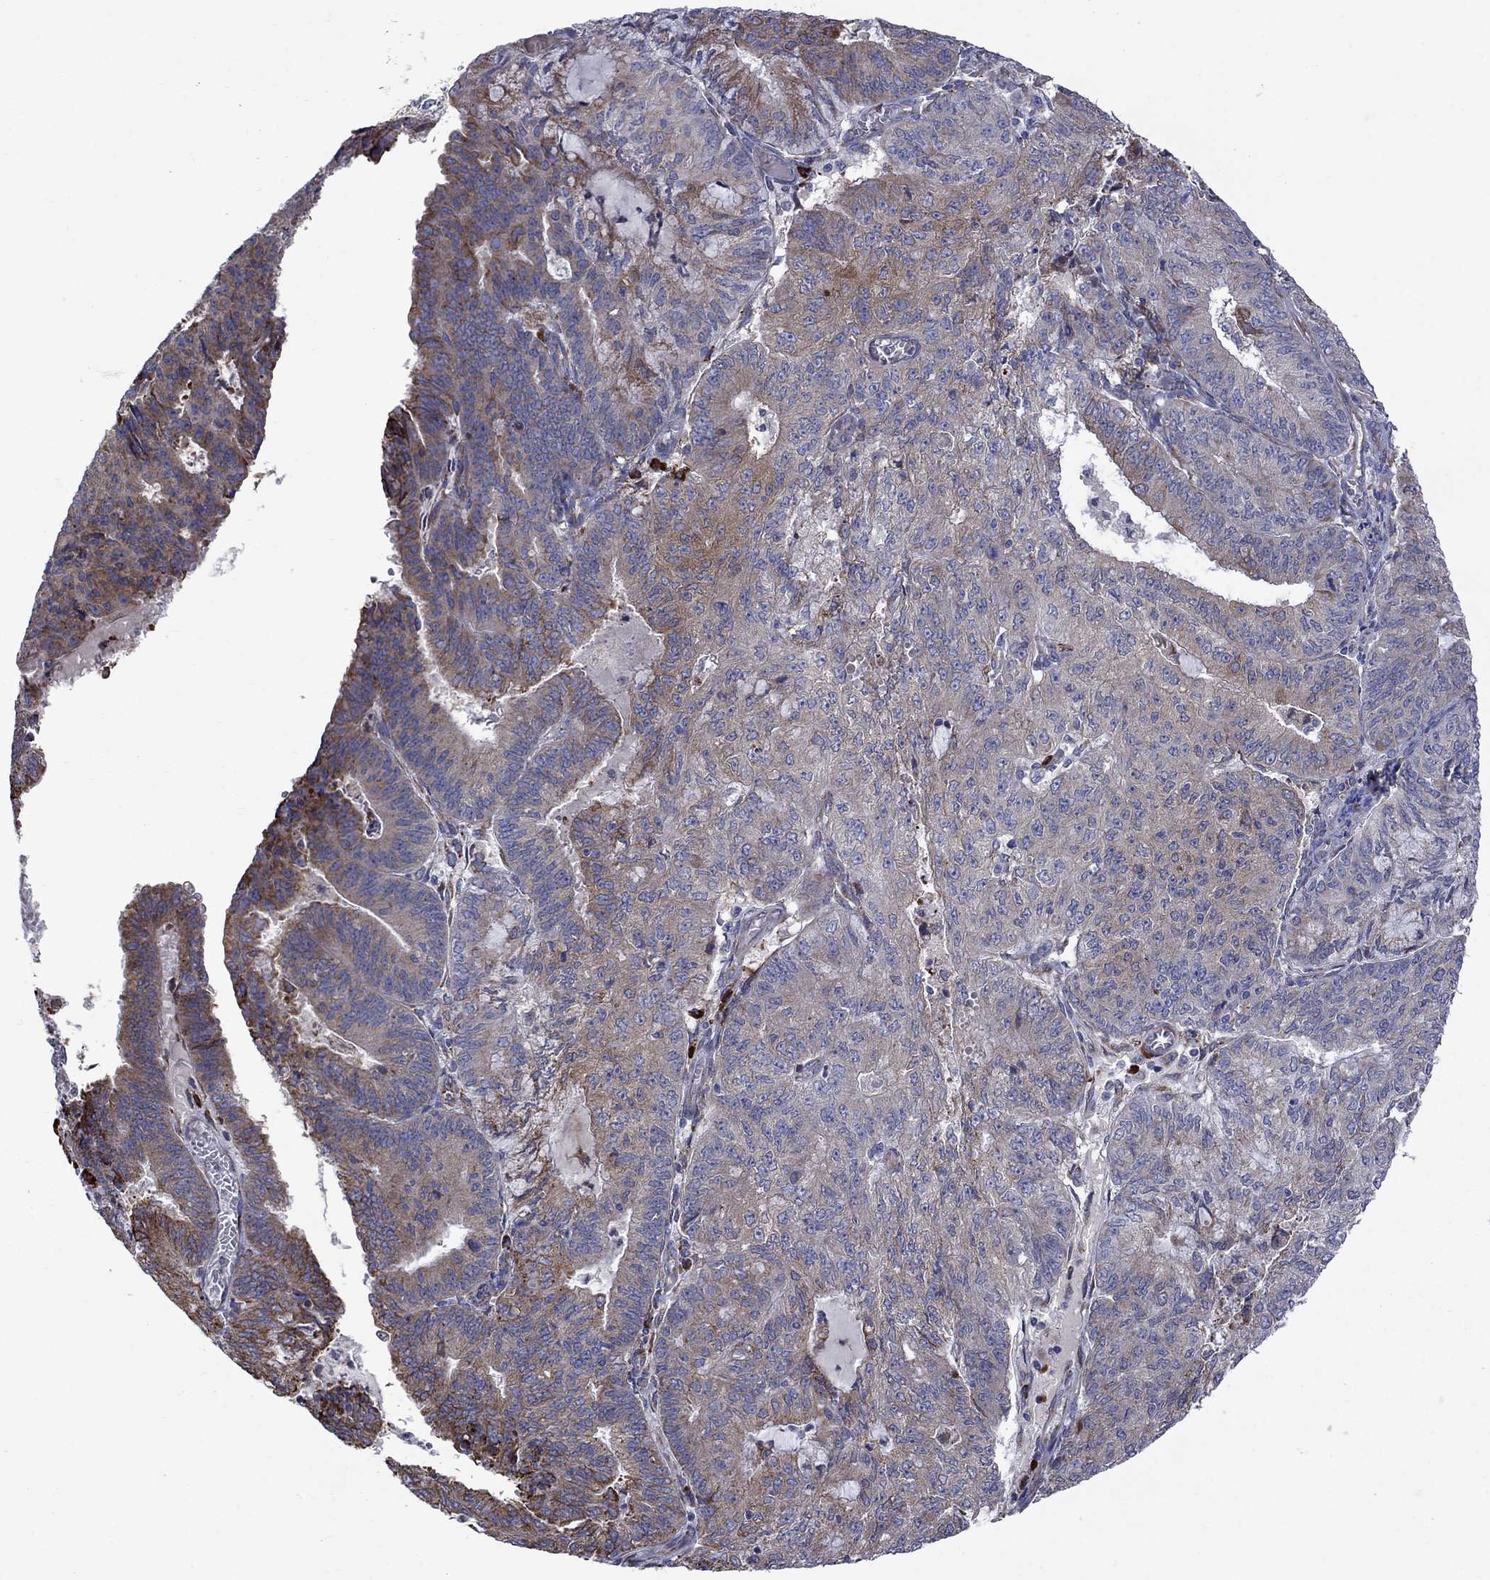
{"staining": {"intensity": "strong", "quantity": "<25%", "location": "cytoplasmic/membranous"}, "tissue": "endometrial cancer", "cell_type": "Tumor cells", "image_type": "cancer", "snomed": [{"axis": "morphology", "description": "Adenocarcinoma, NOS"}, {"axis": "topography", "description": "Endometrium"}], "caption": "Brown immunohistochemical staining in human endometrial cancer displays strong cytoplasmic/membranous positivity in about <25% of tumor cells. (IHC, brightfield microscopy, high magnification).", "gene": "ASNS", "patient": {"sex": "female", "age": 82}}